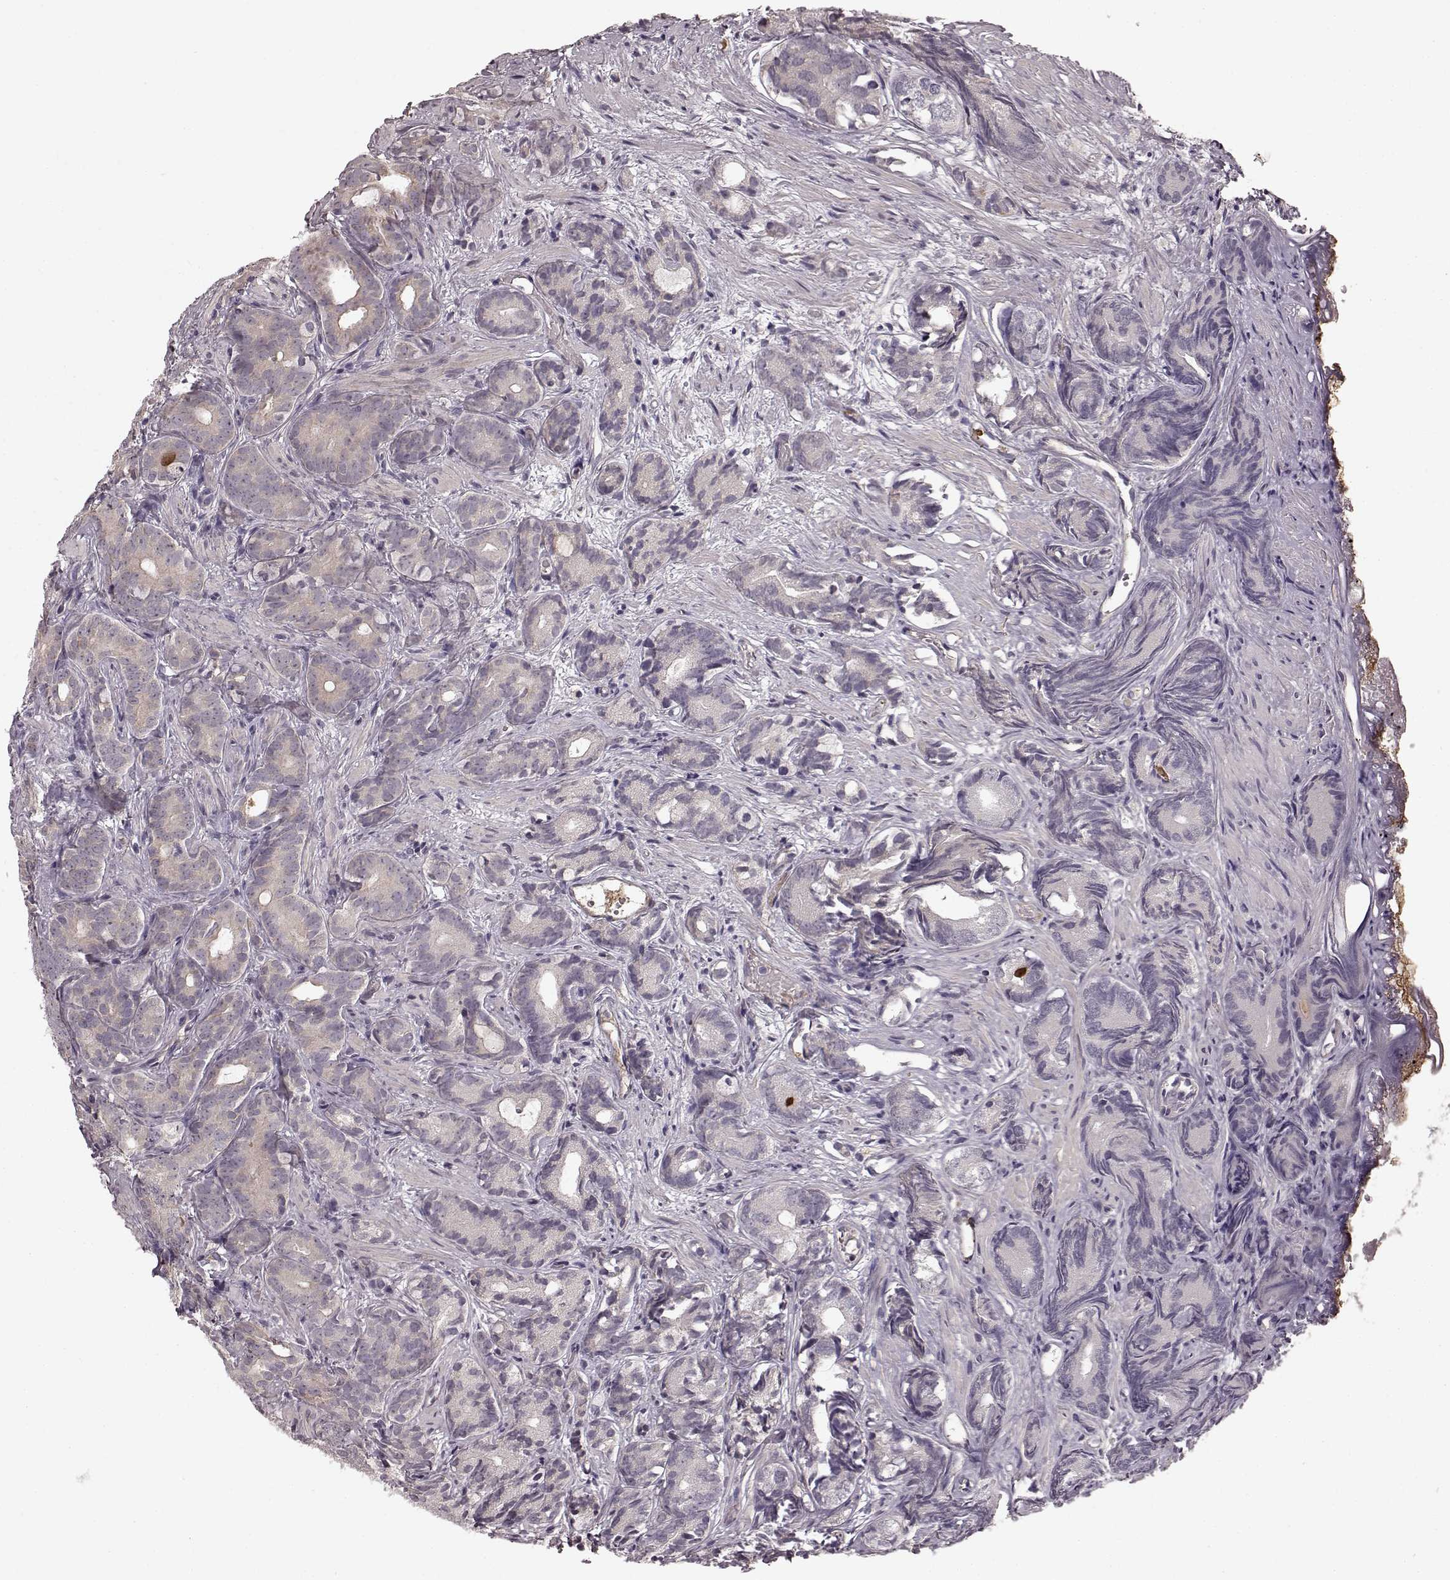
{"staining": {"intensity": "negative", "quantity": "none", "location": "none"}, "tissue": "prostate cancer", "cell_type": "Tumor cells", "image_type": "cancer", "snomed": [{"axis": "morphology", "description": "Adenocarcinoma, High grade"}, {"axis": "topography", "description": "Prostate"}], "caption": "Prostate cancer was stained to show a protein in brown. There is no significant expression in tumor cells. (DAB immunohistochemistry visualized using brightfield microscopy, high magnification).", "gene": "SLC22A18", "patient": {"sex": "male", "age": 84}}